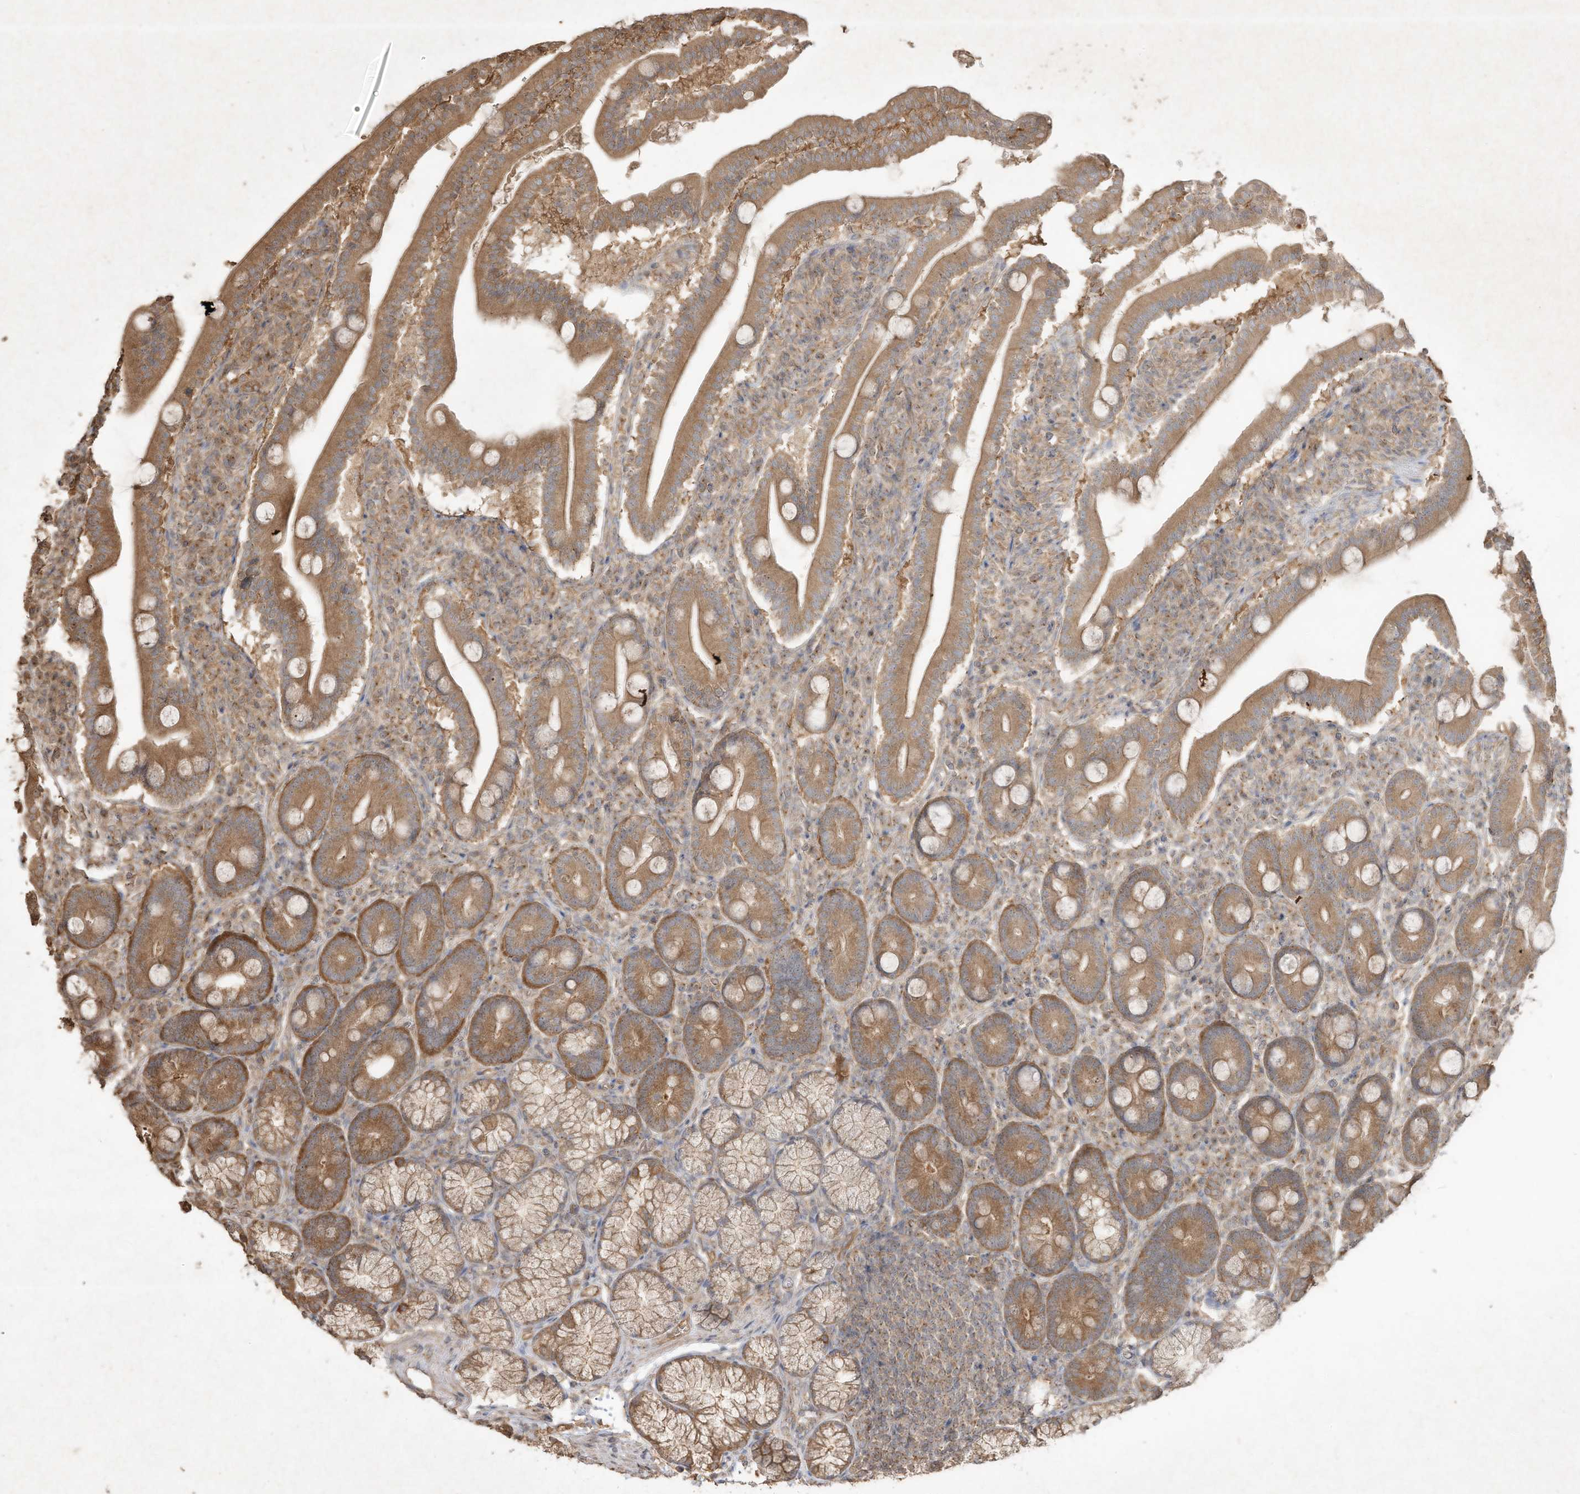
{"staining": {"intensity": "moderate", "quantity": ">75%", "location": "cytoplasmic/membranous"}, "tissue": "duodenum", "cell_type": "Glandular cells", "image_type": "normal", "snomed": [{"axis": "morphology", "description": "Normal tissue, NOS"}, {"axis": "topography", "description": "Duodenum"}], "caption": "Immunohistochemistry (IHC) photomicrograph of normal duodenum: human duodenum stained using immunohistochemistry (IHC) reveals medium levels of moderate protein expression localized specifically in the cytoplasmic/membranous of glandular cells, appearing as a cytoplasmic/membranous brown color.", "gene": "DYNC1I2", "patient": {"sex": "male", "age": 35}}